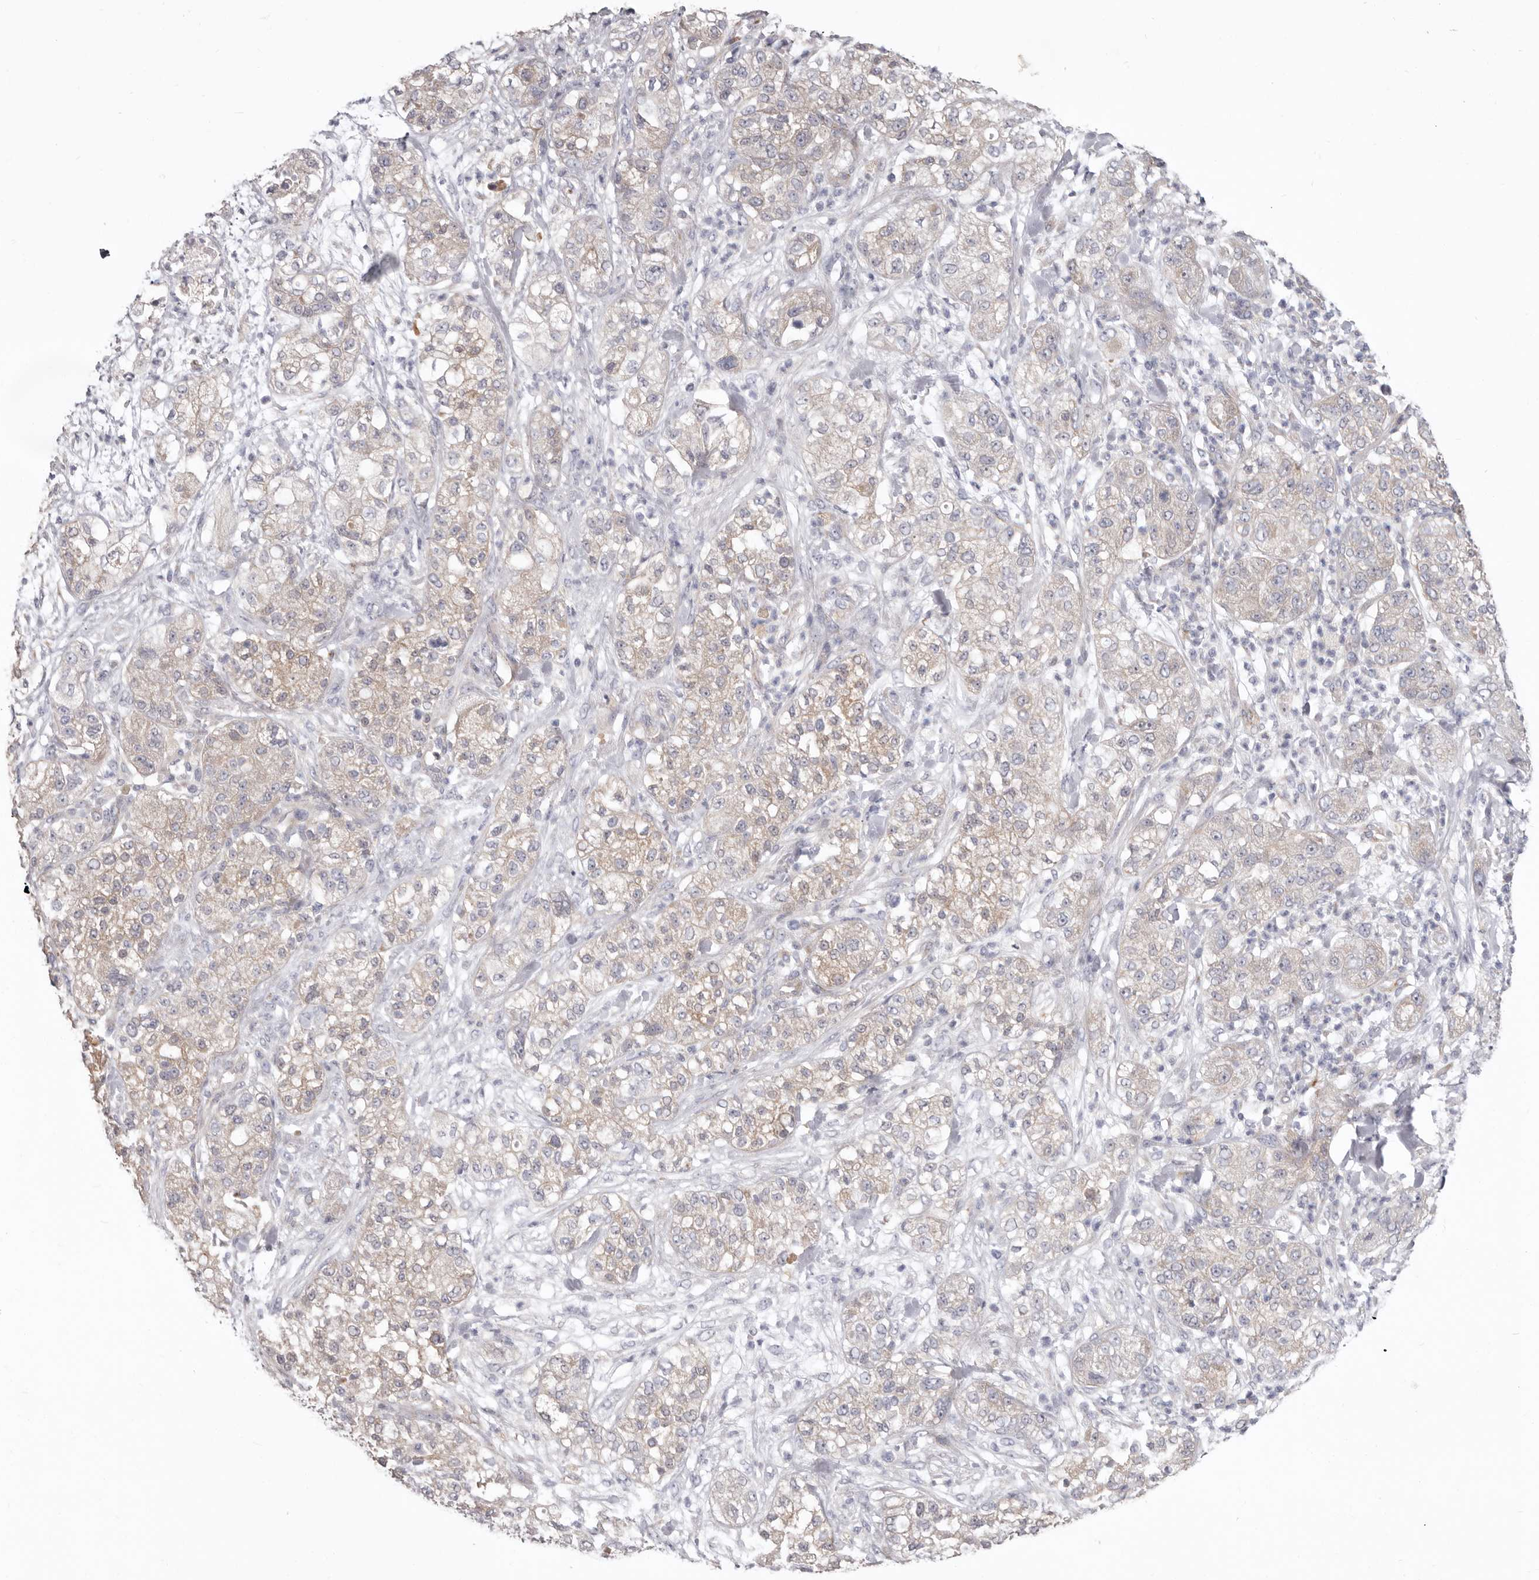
{"staining": {"intensity": "weak", "quantity": ">75%", "location": "cytoplasmic/membranous"}, "tissue": "pancreatic cancer", "cell_type": "Tumor cells", "image_type": "cancer", "snomed": [{"axis": "morphology", "description": "Adenocarcinoma, NOS"}, {"axis": "topography", "description": "Pancreas"}], "caption": "Adenocarcinoma (pancreatic) stained with DAB immunohistochemistry (IHC) exhibits low levels of weak cytoplasmic/membranous expression in approximately >75% of tumor cells. (IHC, brightfield microscopy, high magnification).", "gene": "FMO2", "patient": {"sex": "female", "age": 78}}